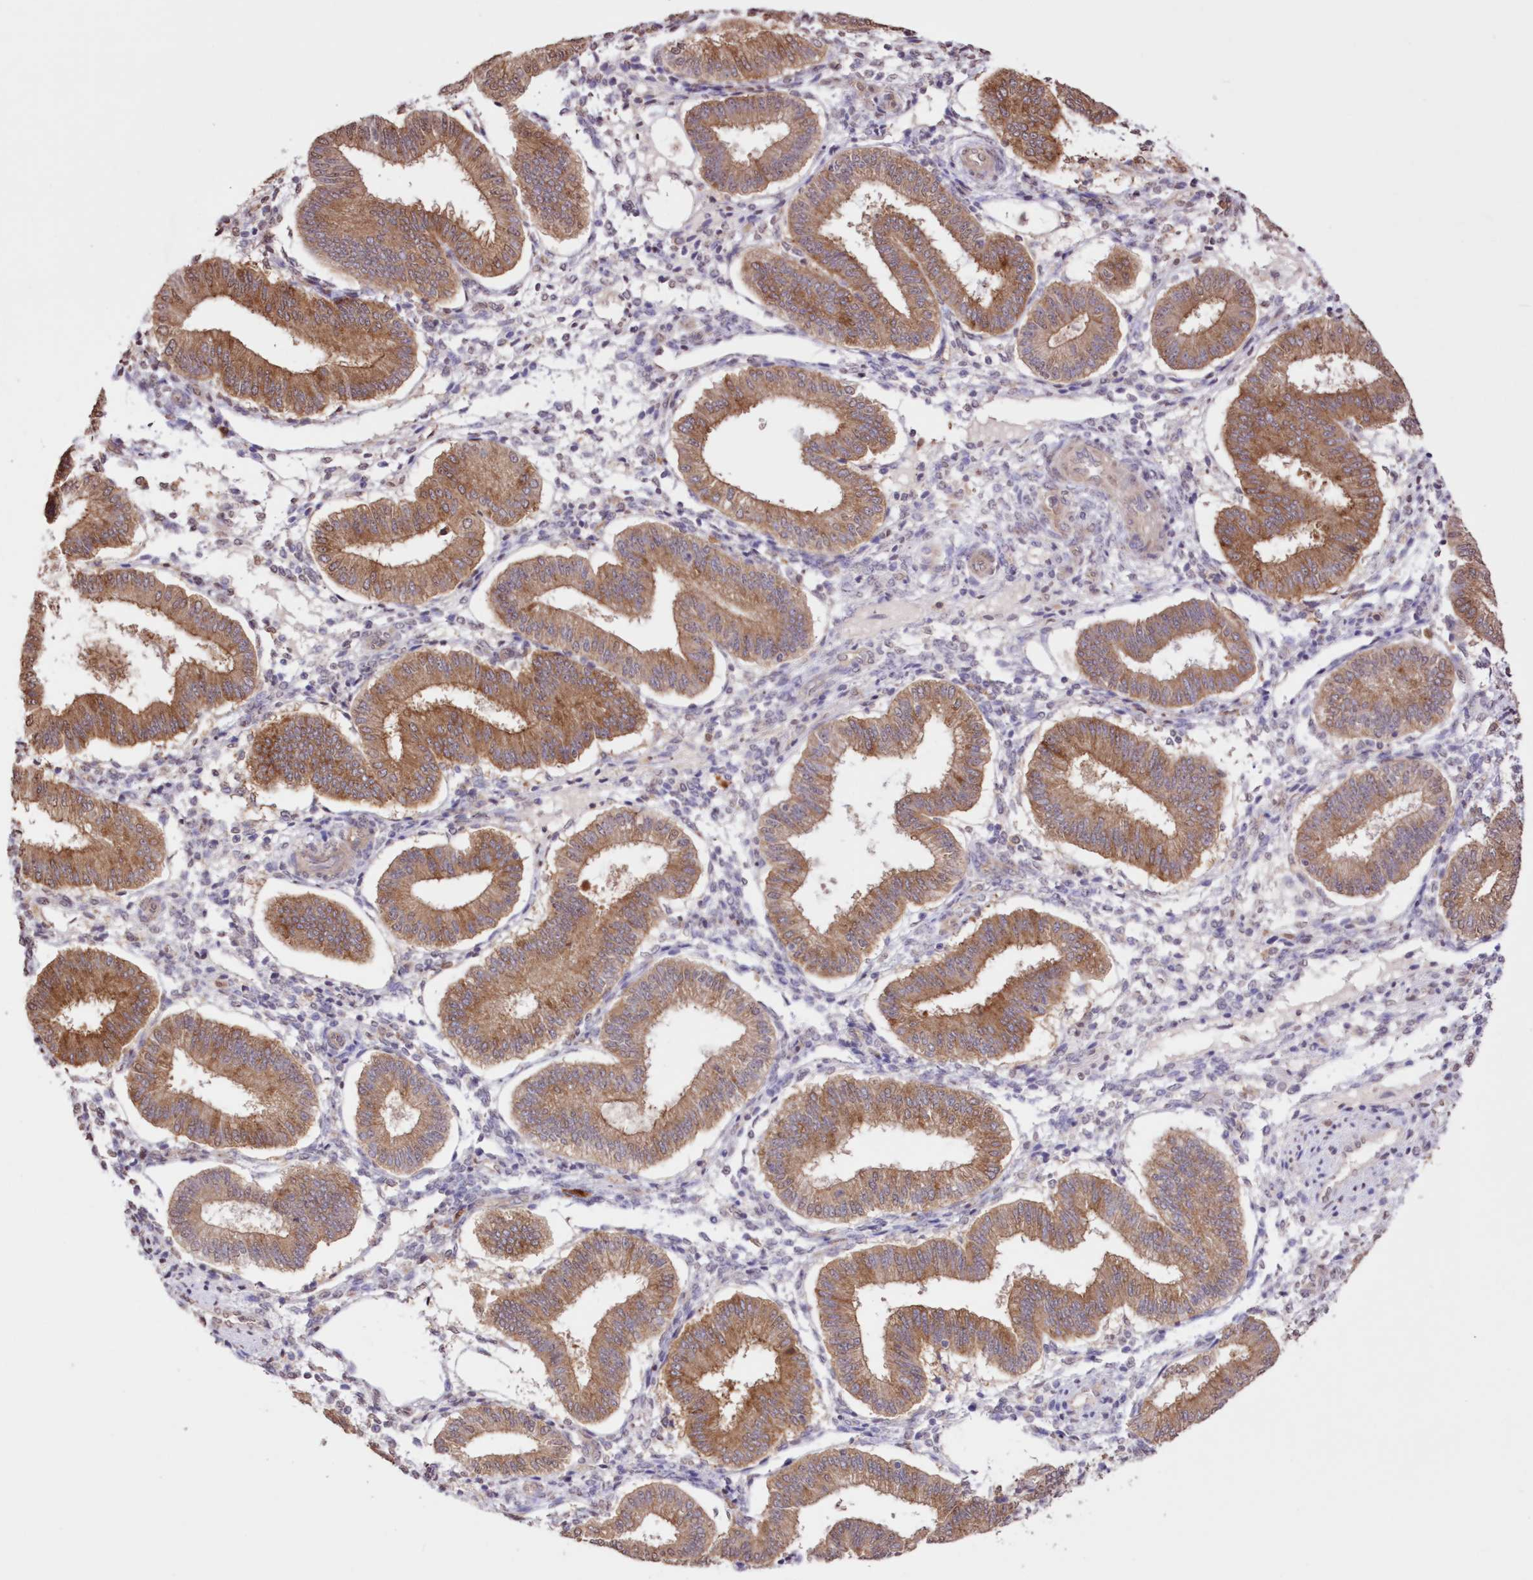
{"staining": {"intensity": "negative", "quantity": "none", "location": "none"}, "tissue": "endometrium", "cell_type": "Cells in endometrial stroma", "image_type": "normal", "snomed": [{"axis": "morphology", "description": "Normal tissue, NOS"}, {"axis": "topography", "description": "Endometrium"}], "caption": "Cells in endometrial stroma are negative for brown protein staining in normal endometrium. (IHC, brightfield microscopy, high magnification).", "gene": "FCHO2", "patient": {"sex": "female", "age": 39}}